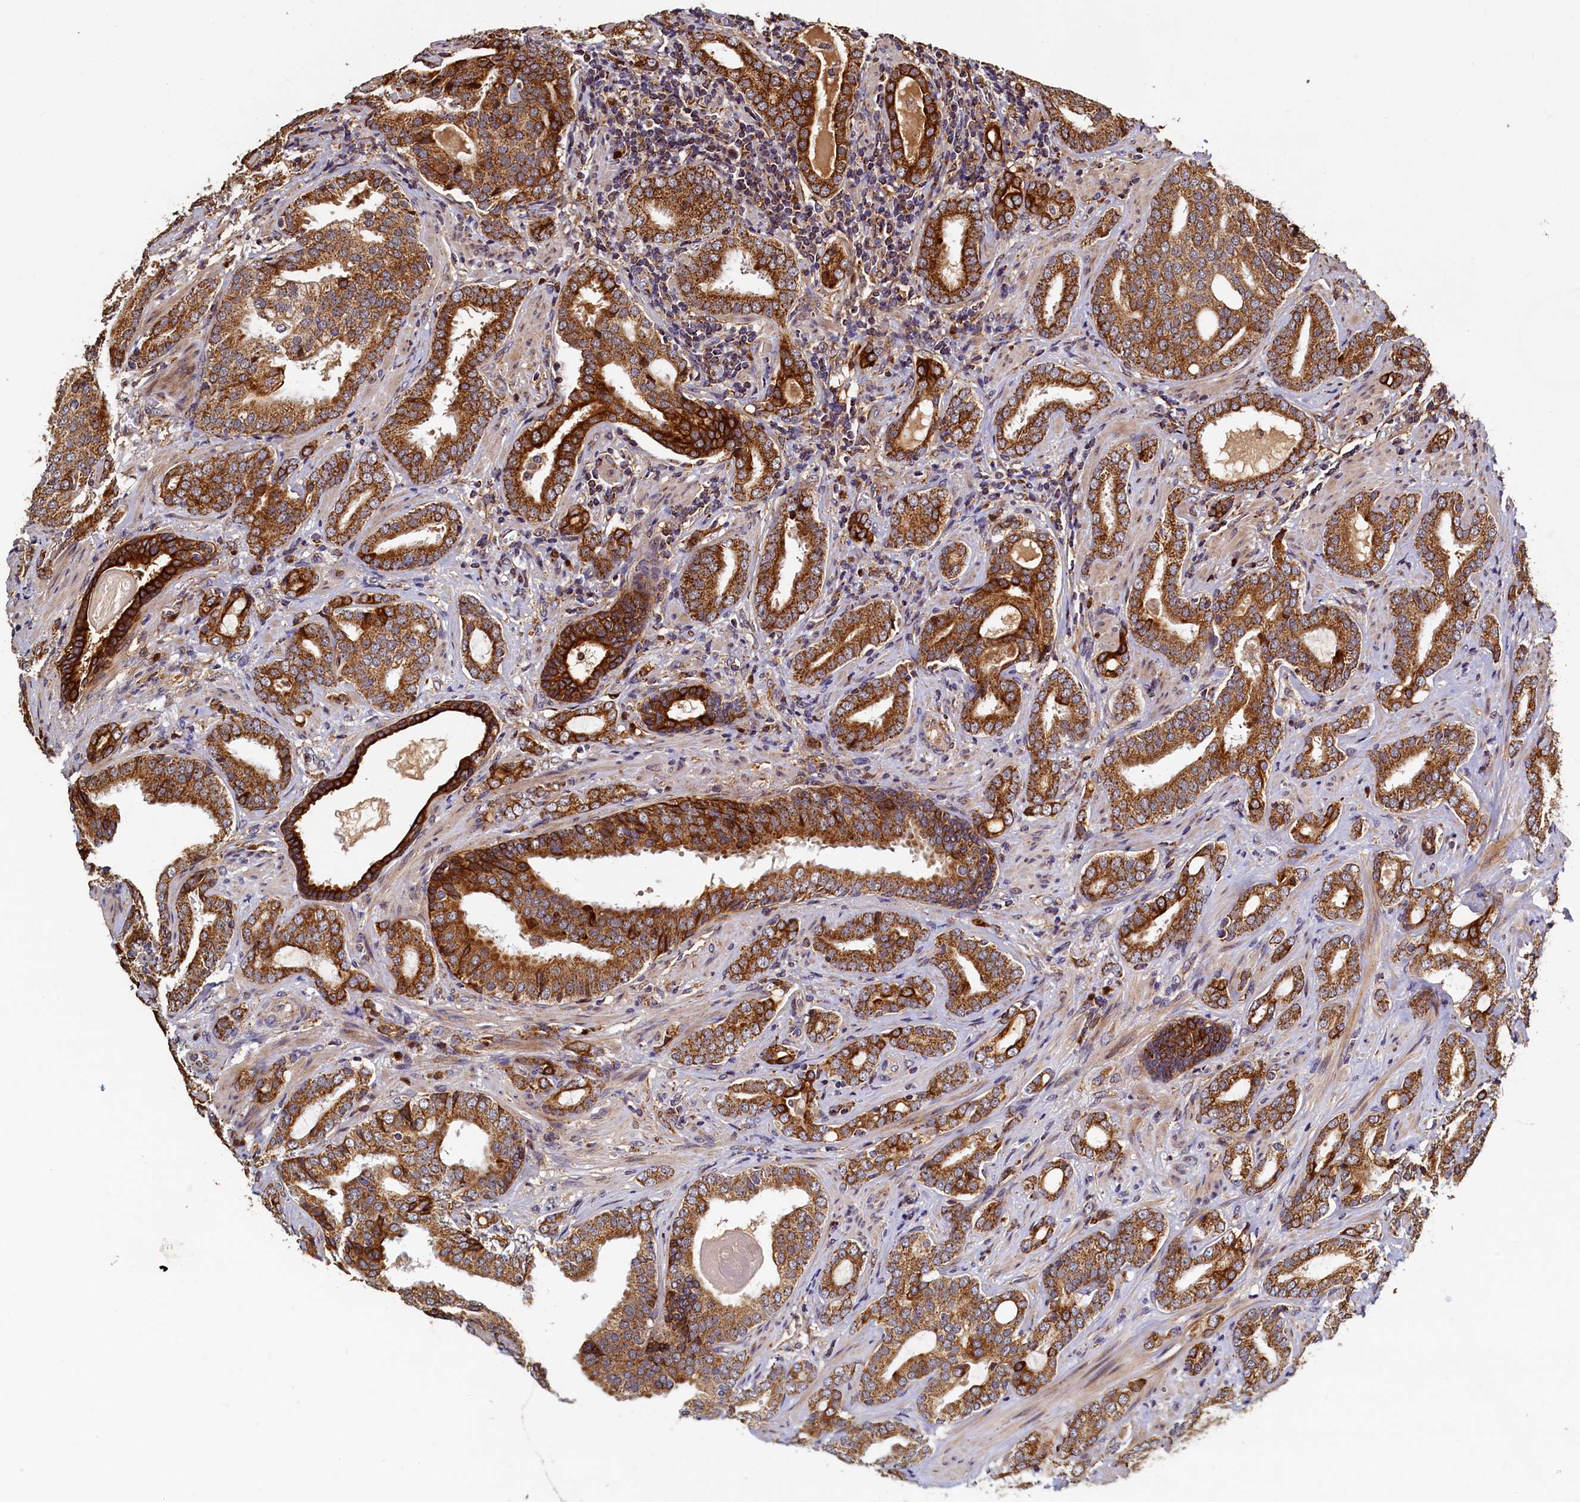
{"staining": {"intensity": "strong", "quantity": ">75%", "location": "cytoplasmic/membranous"}, "tissue": "prostate cancer", "cell_type": "Tumor cells", "image_type": "cancer", "snomed": [{"axis": "morphology", "description": "Adenocarcinoma, High grade"}, {"axis": "topography", "description": "Prostate"}], "caption": "Immunohistochemical staining of human prostate adenocarcinoma (high-grade) reveals high levels of strong cytoplasmic/membranous protein positivity in approximately >75% of tumor cells.", "gene": "NCKAP5L", "patient": {"sex": "male", "age": 63}}